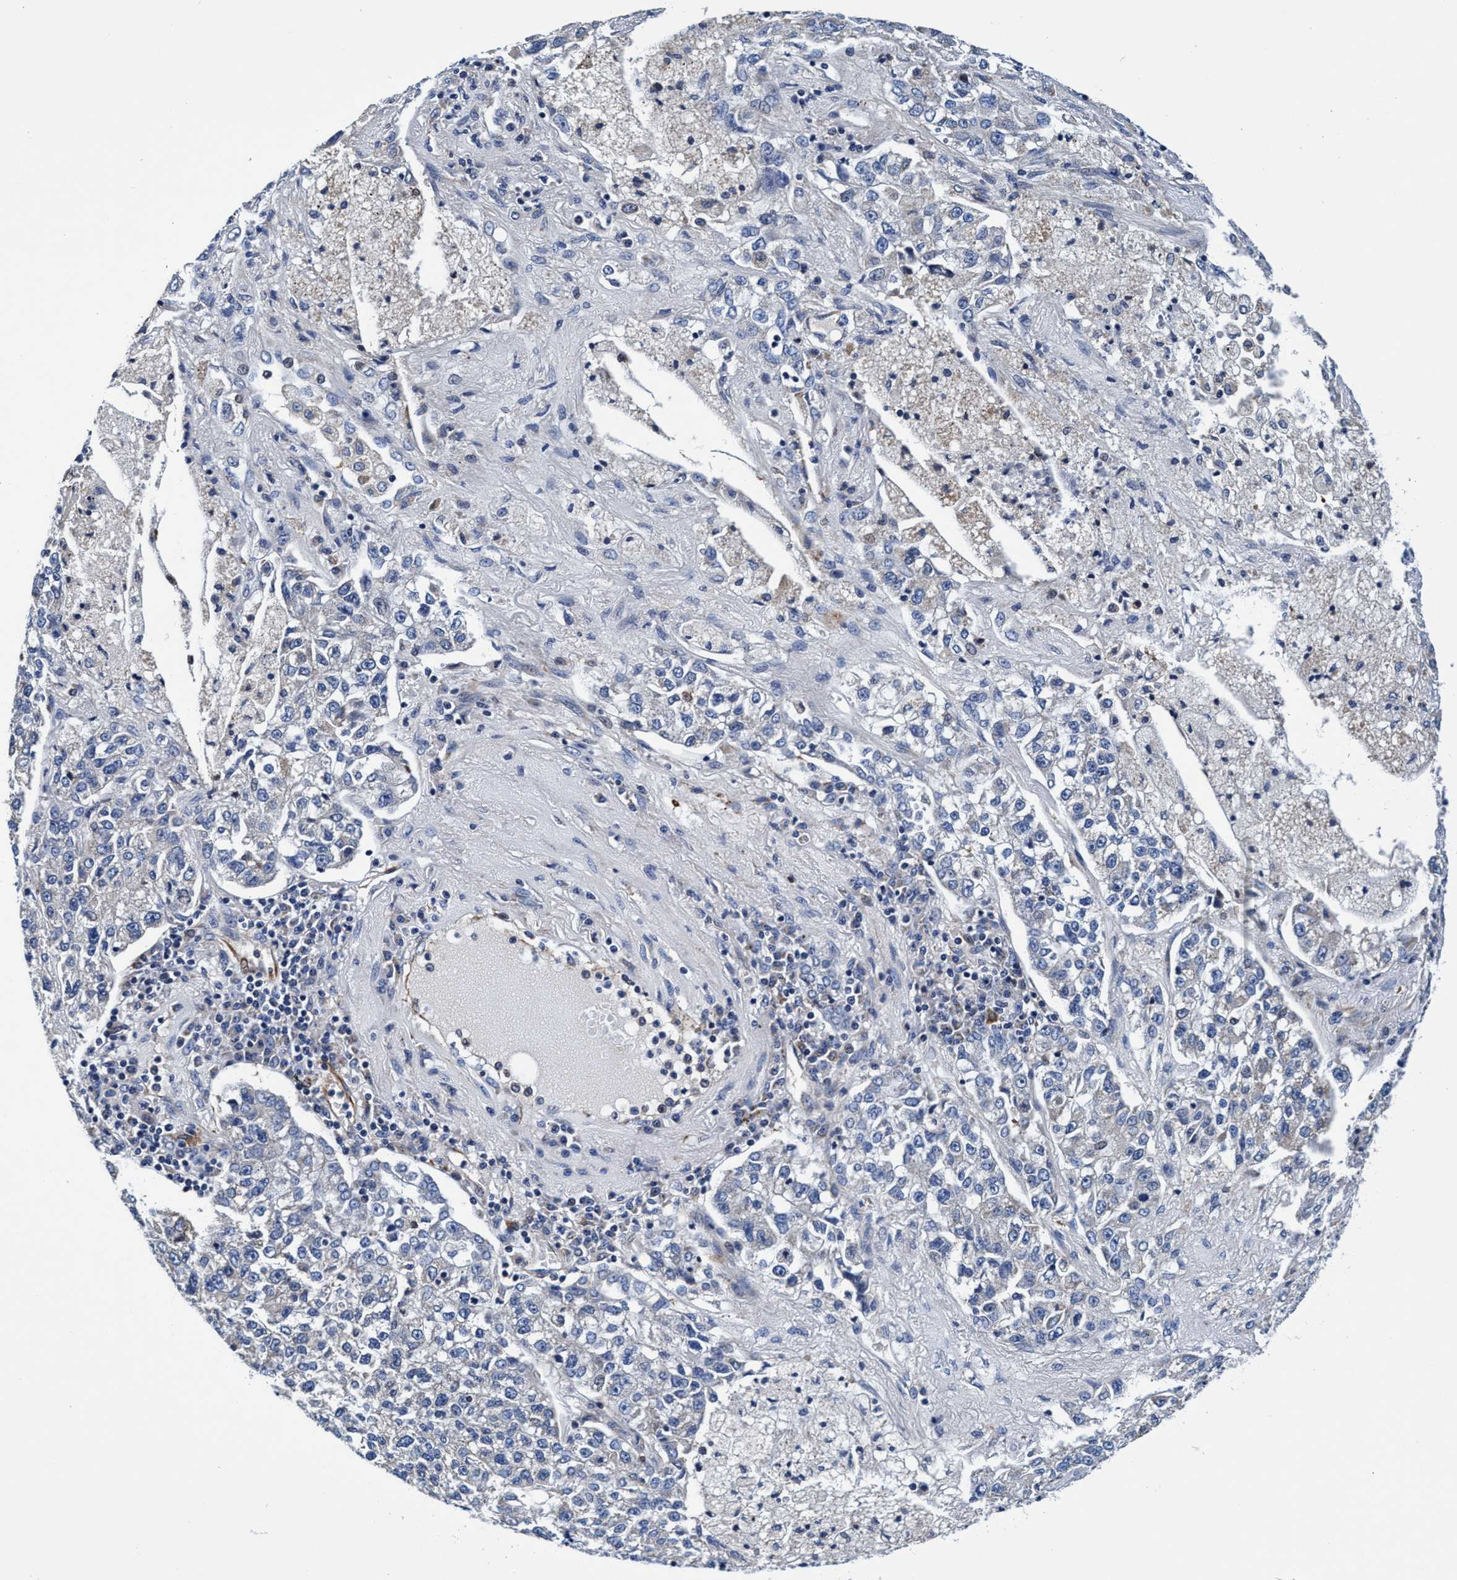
{"staining": {"intensity": "weak", "quantity": "<25%", "location": "cytoplasmic/membranous"}, "tissue": "lung cancer", "cell_type": "Tumor cells", "image_type": "cancer", "snomed": [{"axis": "morphology", "description": "Adenocarcinoma, NOS"}, {"axis": "topography", "description": "Lung"}], "caption": "This is a histopathology image of immunohistochemistry (IHC) staining of lung cancer (adenocarcinoma), which shows no staining in tumor cells. (Immunohistochemistry (ihc), brightfield microscopy, high magnification).", "gene": "UBALD2", "patient": {"sex": "male", "age": 49}}